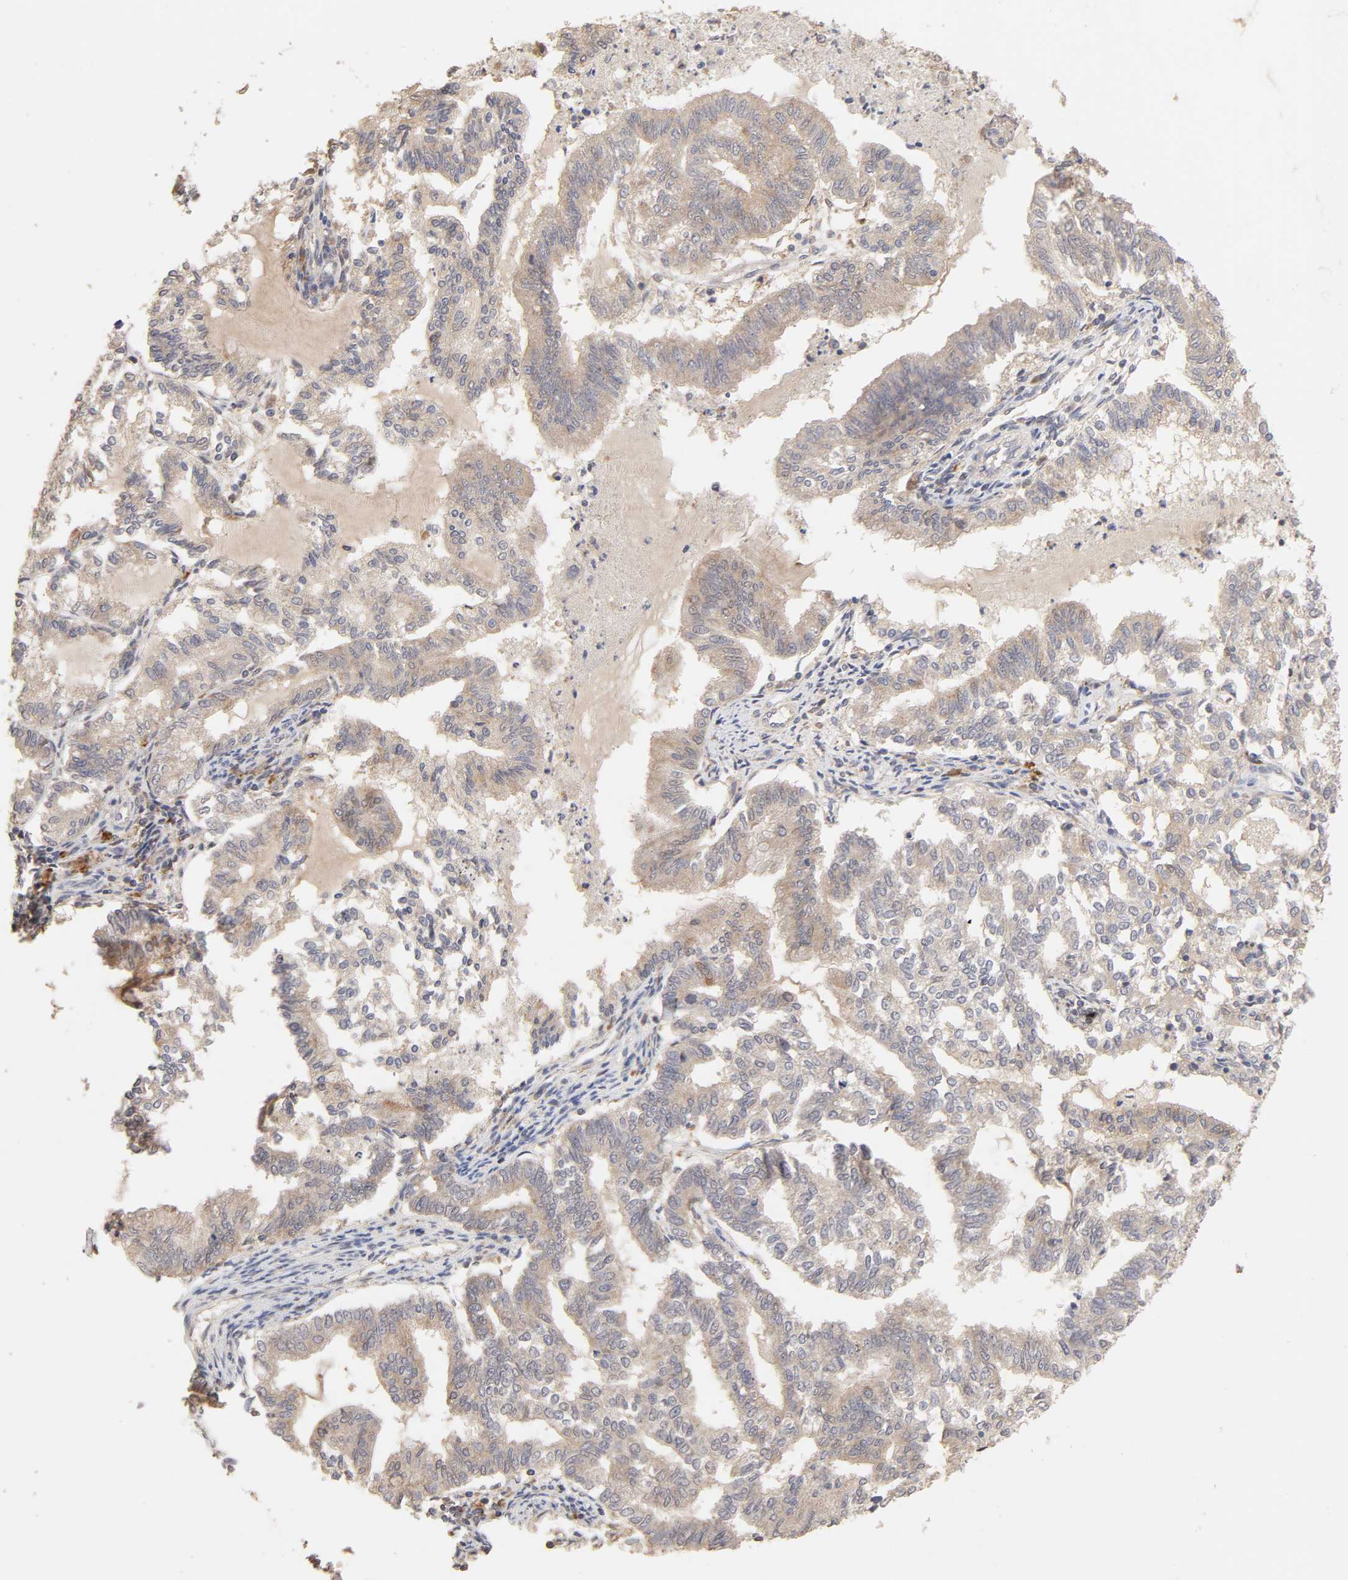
{"staining": {"intensity": "weak", "quantity": "25%-75%", "location": "cytoplasmic/membranous"}, "tissue": "endometrial cancer", "cell_type": "Tumor cells", "image_type": "cancer", "snomed": [{"axis": "morphology", "description": "Adenocarcinoma, NOS"}, {"axis": "topography", "description": "Endometrium"}], "caption": "Protein analysis of endometrial adenocarcinoma tissue reveals weak cytoplasmic/membranous staining in approximately 25%-75% of tumor cells. (DAB IHC with brightfield microscopy, high magnification).", "gene": "AP1G2", "patient": {"sex": "female", "age": 79}}